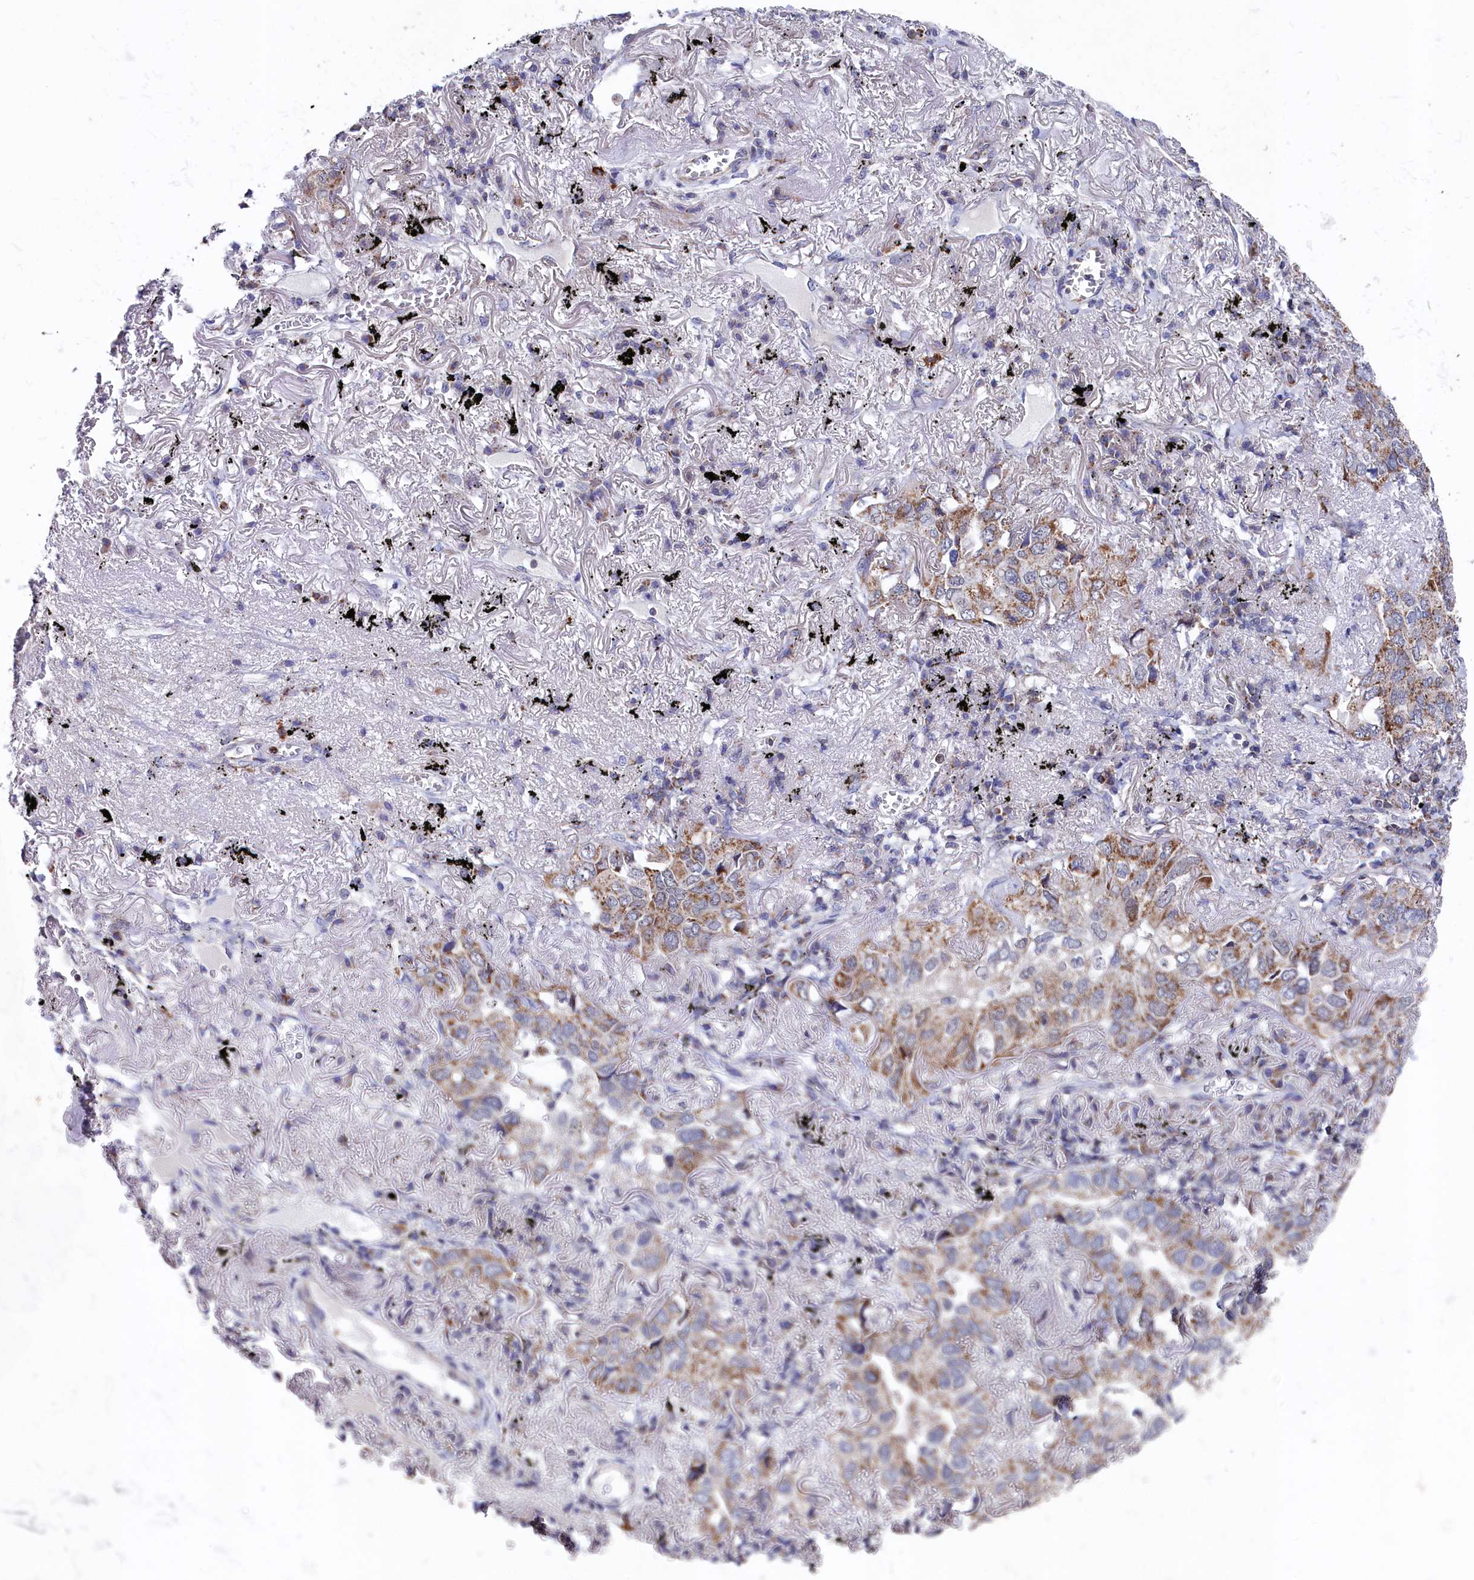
{"staining": {"intensity": "moderate", "quantity": ">75%", "location": "cytoplasmic/membranous"}, "tissue": "lung cancer", "cell_type": "Tumor cells", "image_type": "cancer", "snomed": [{"axis": "morphology", "description": "Adenocarcinoma, NOS"}, {"axis": "topography", "description": "Lung"}], "caption": "The immunohistochemical stain labels moderate cytoplasmic/membranous staining in tumor cells of lung cancer tissue.", "gene": "CHCHD1", "patient": {"sex": "male", "age": 65}}